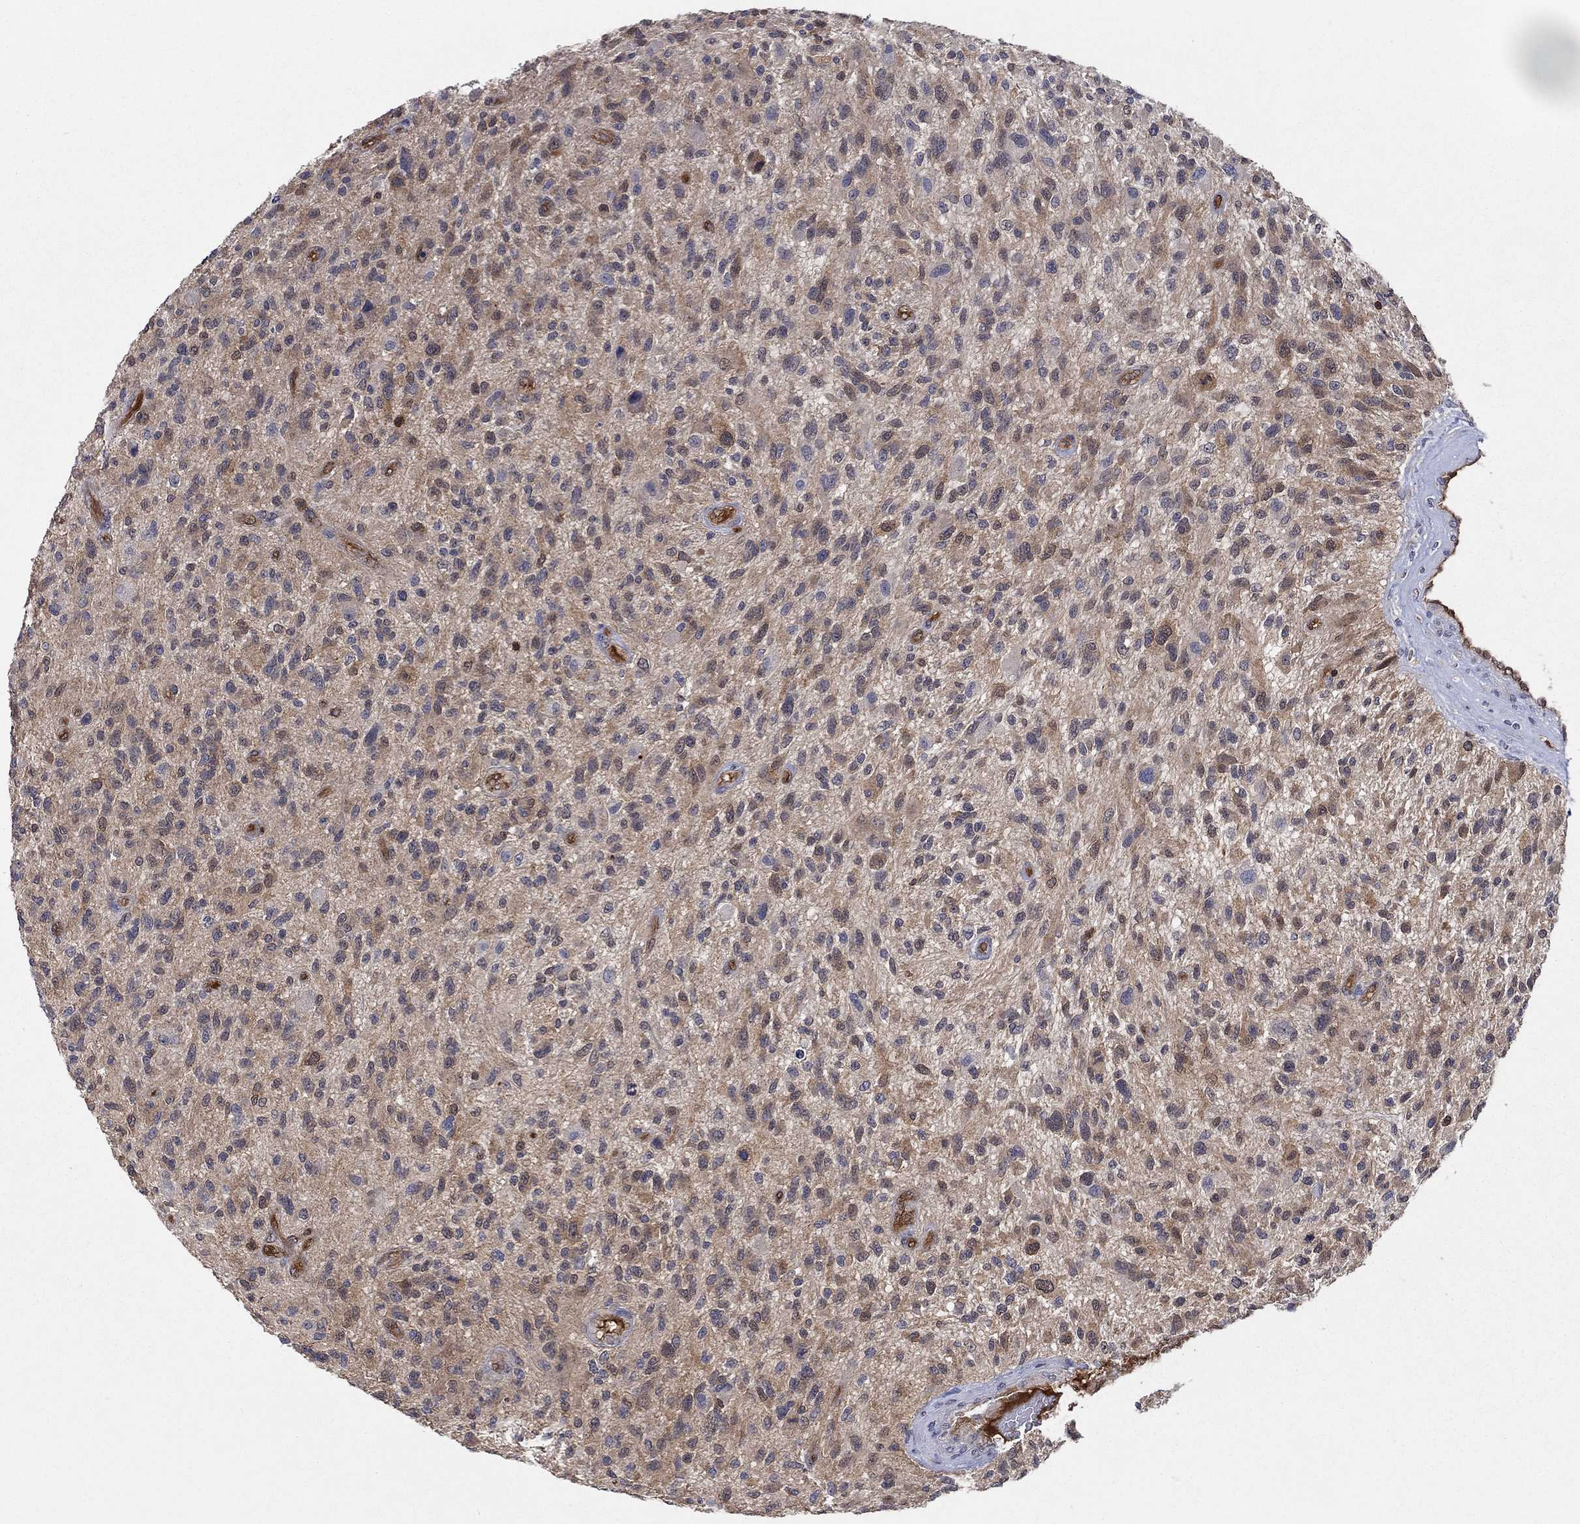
{"staining": {"intensity": "weak", "quantity": "<25%", "location": "nuclear"}, "tissue": "glioma", "cell_type": "Tumor cells", "image_type": "cancer", "snomed": [{"axis": "morphology", "description": "Glioma, malignant, High grade"}, {"axis": "topography", "description": "Brain"}], "caption": "Protein analysis of glioma reveals no significant staining in tumor cells.", "gene": "AGFG2", "patient": {"sex": "male", "age": 47}}